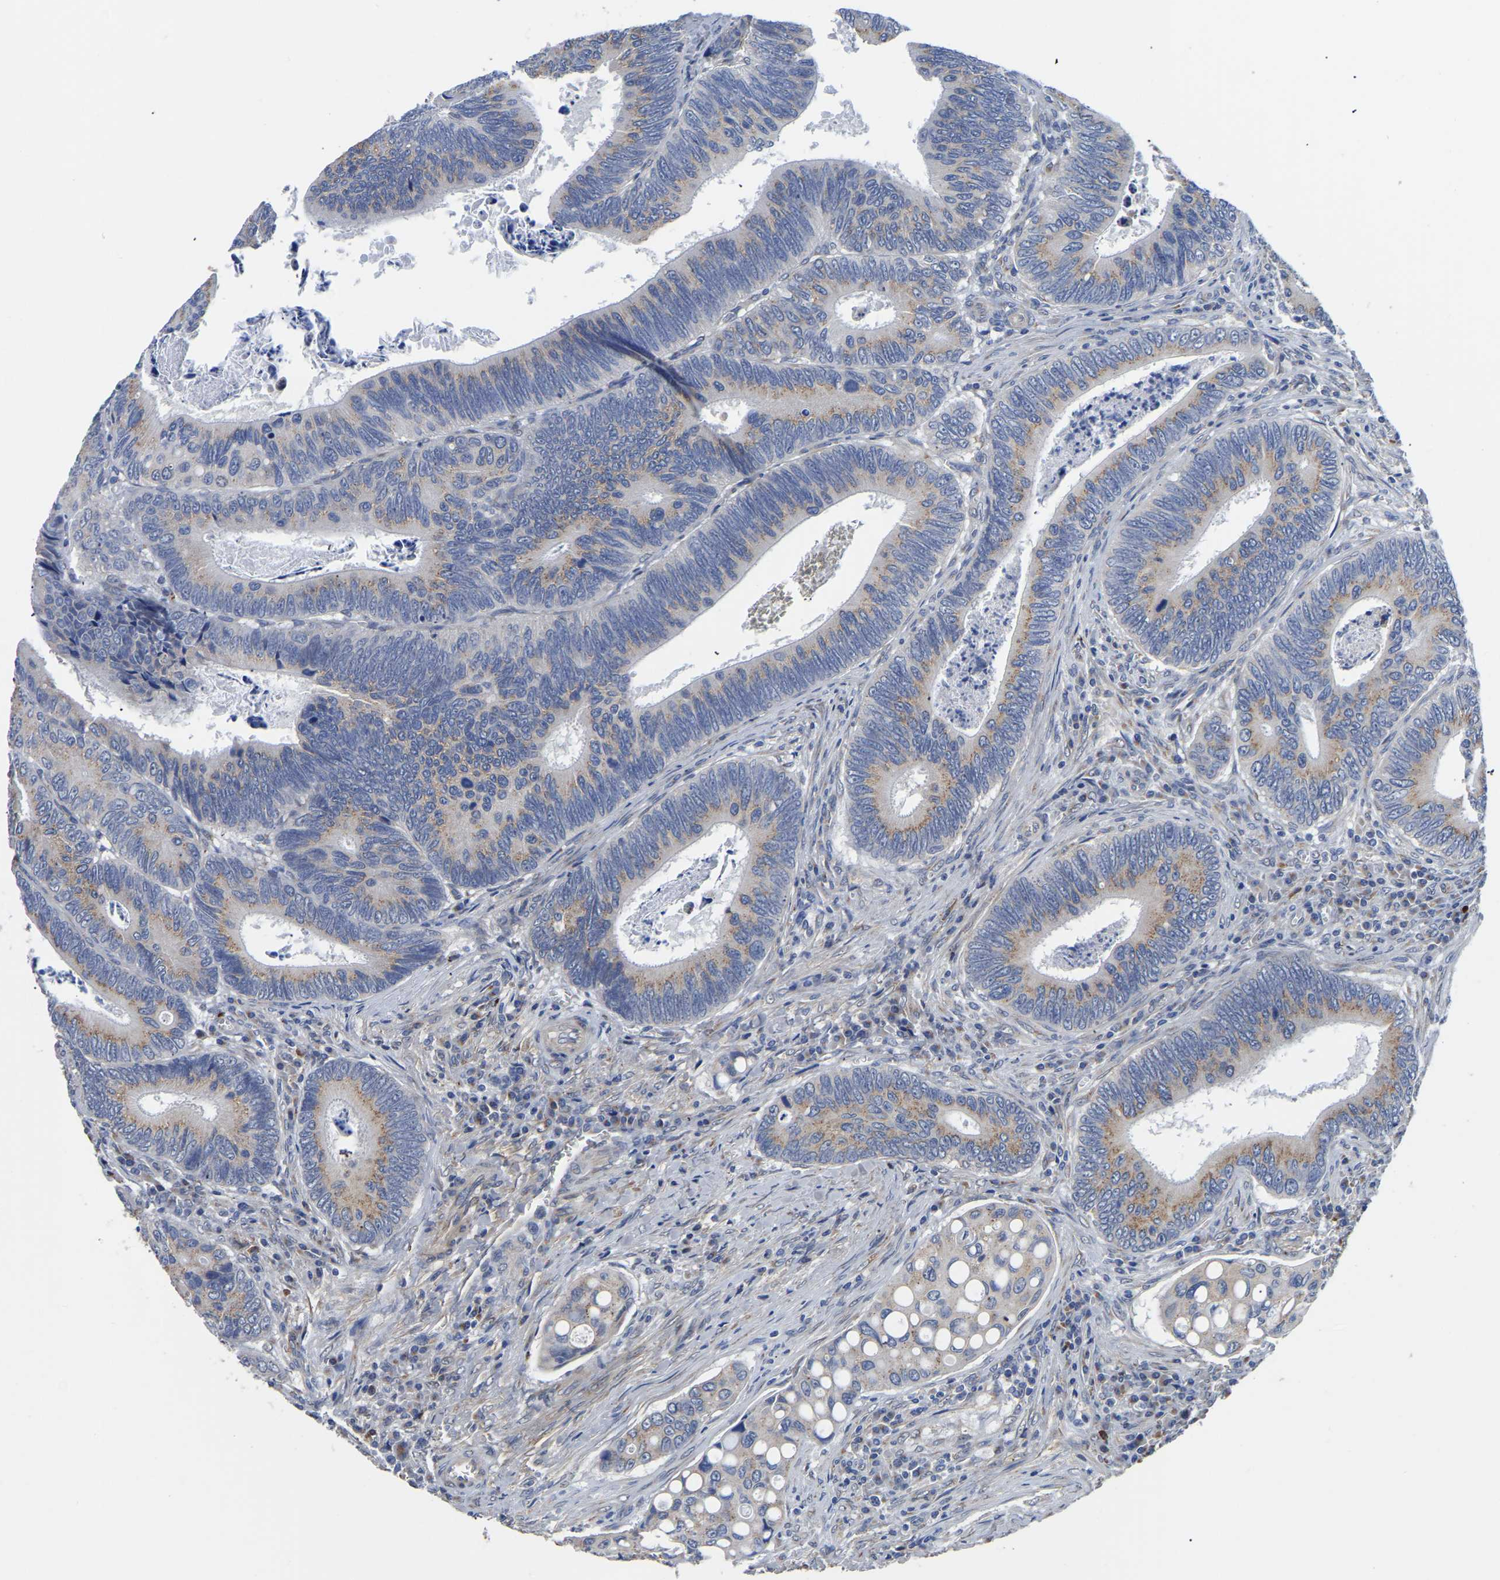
{"staining": {"intensity": "weak", "quantity": "25%-75%", "location": "cytoplasmic/membranous"}, "tissue": "colorectal cancer", "cell_type": "Tumor cells", "image_type": "cancer", "snomed": [{"axis": "morphology", "description": "Inflammation, NOS"}, {"axis": "morphology", "description": "Adenocarcinoma, NOS"}, {"axis": "topography", "description": "Colon"}], "caption": "Human adenocarcinoma (colorectal) stained with a brown dye demonstrates weak cytoplasmic/membranous positive positivity in about 25%-75% of tumor cells.", "gene": "PDLIM7", "patient": {"sex": "male", "age": 72}}